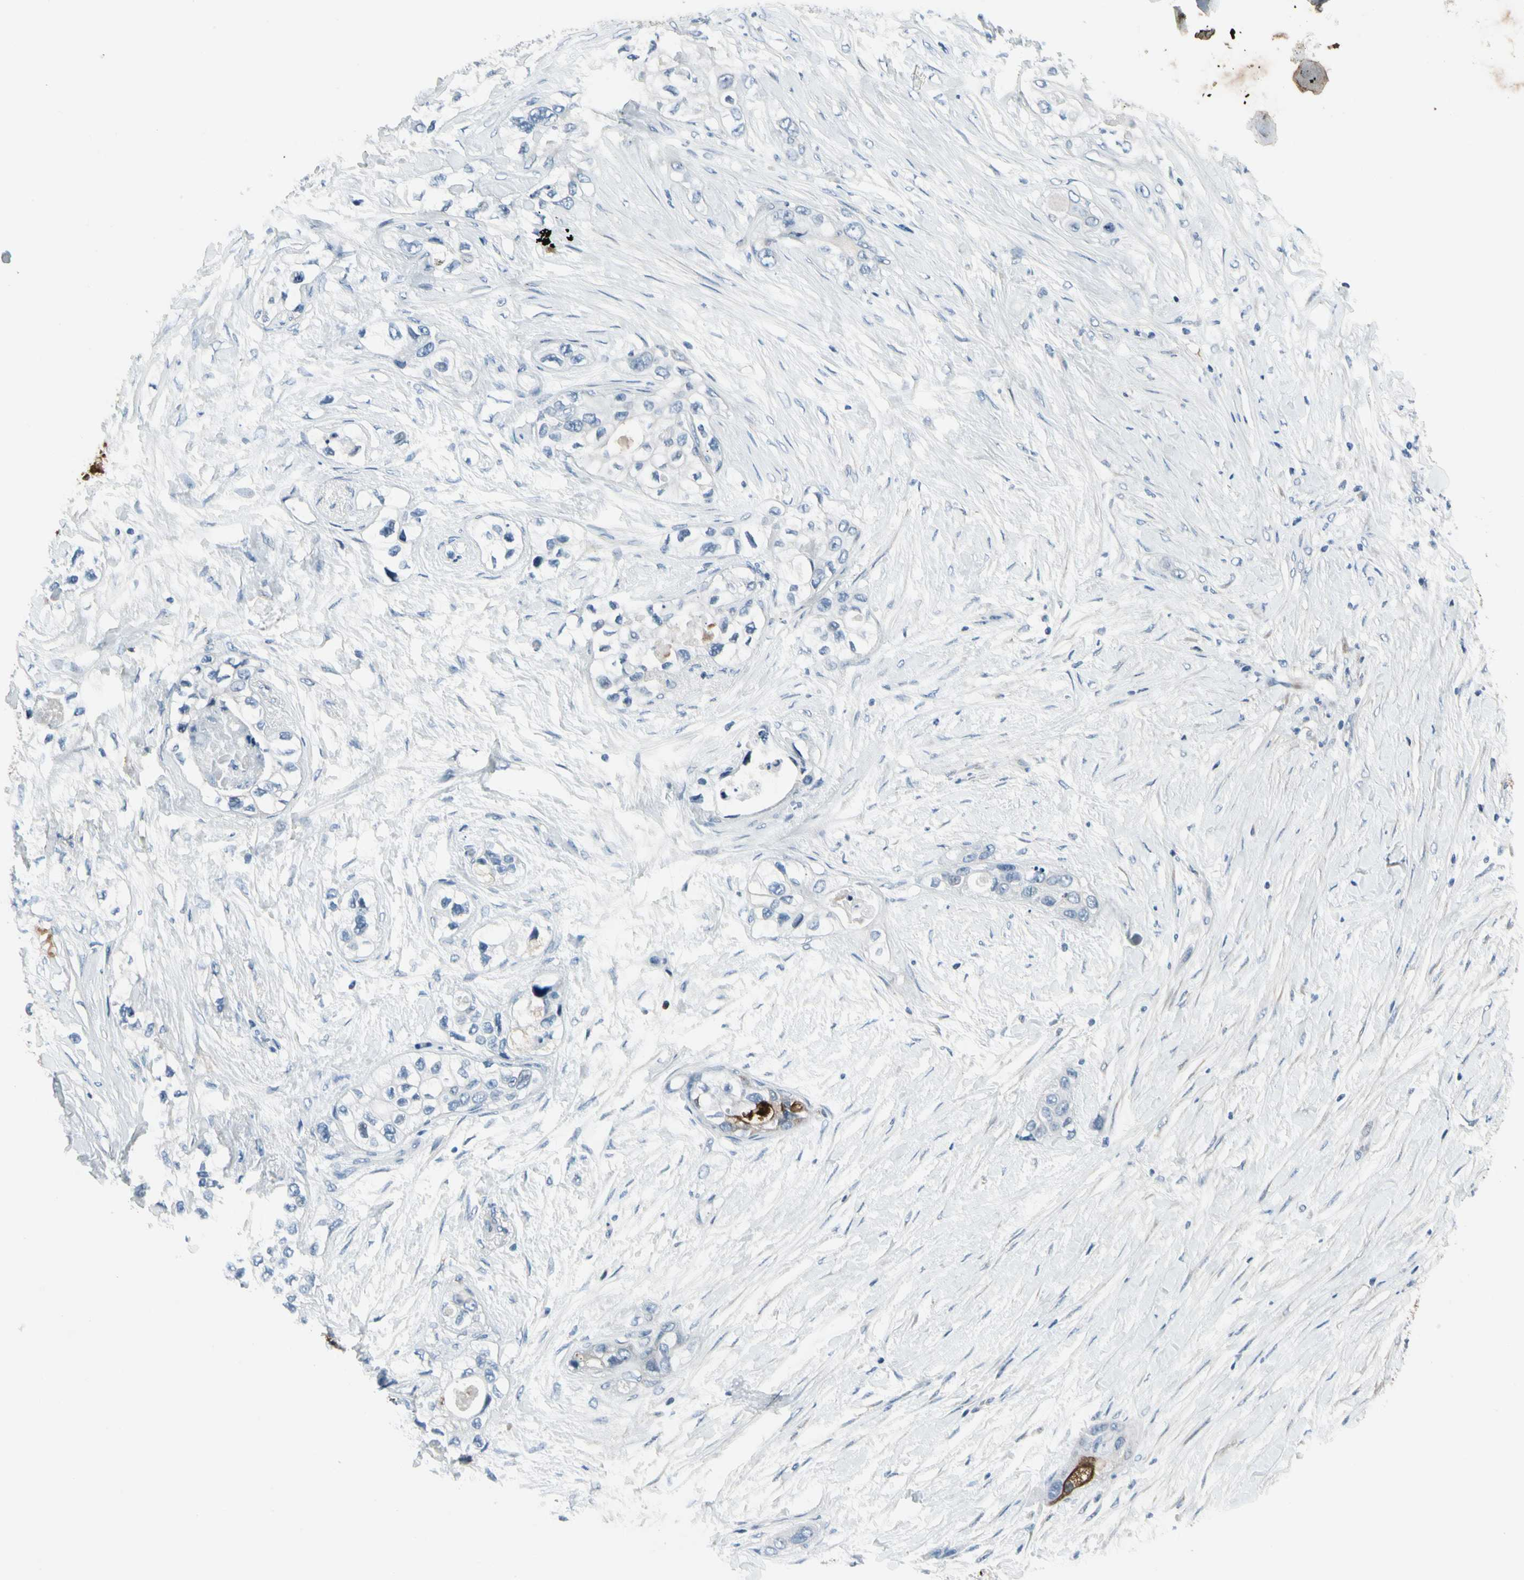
{"staining": {"intensity": "negative", "quantity": "none", "location": "none"}, "tissue": "pancreatic cancer", "cell_type": "Tumor cells", "image_type": "cancer", "snomed": [{"axis": "morphology", "description": "Adenocarcinoma, NOS"}, {"axis": "topography", "description": "Pancreas"}], "caption": "Tumor cells are negative for protein expression in human pancreatic cancer (adenocarcinoma).", "gene": "PIGR", "patient": {"sex": "female", "age": 70}}